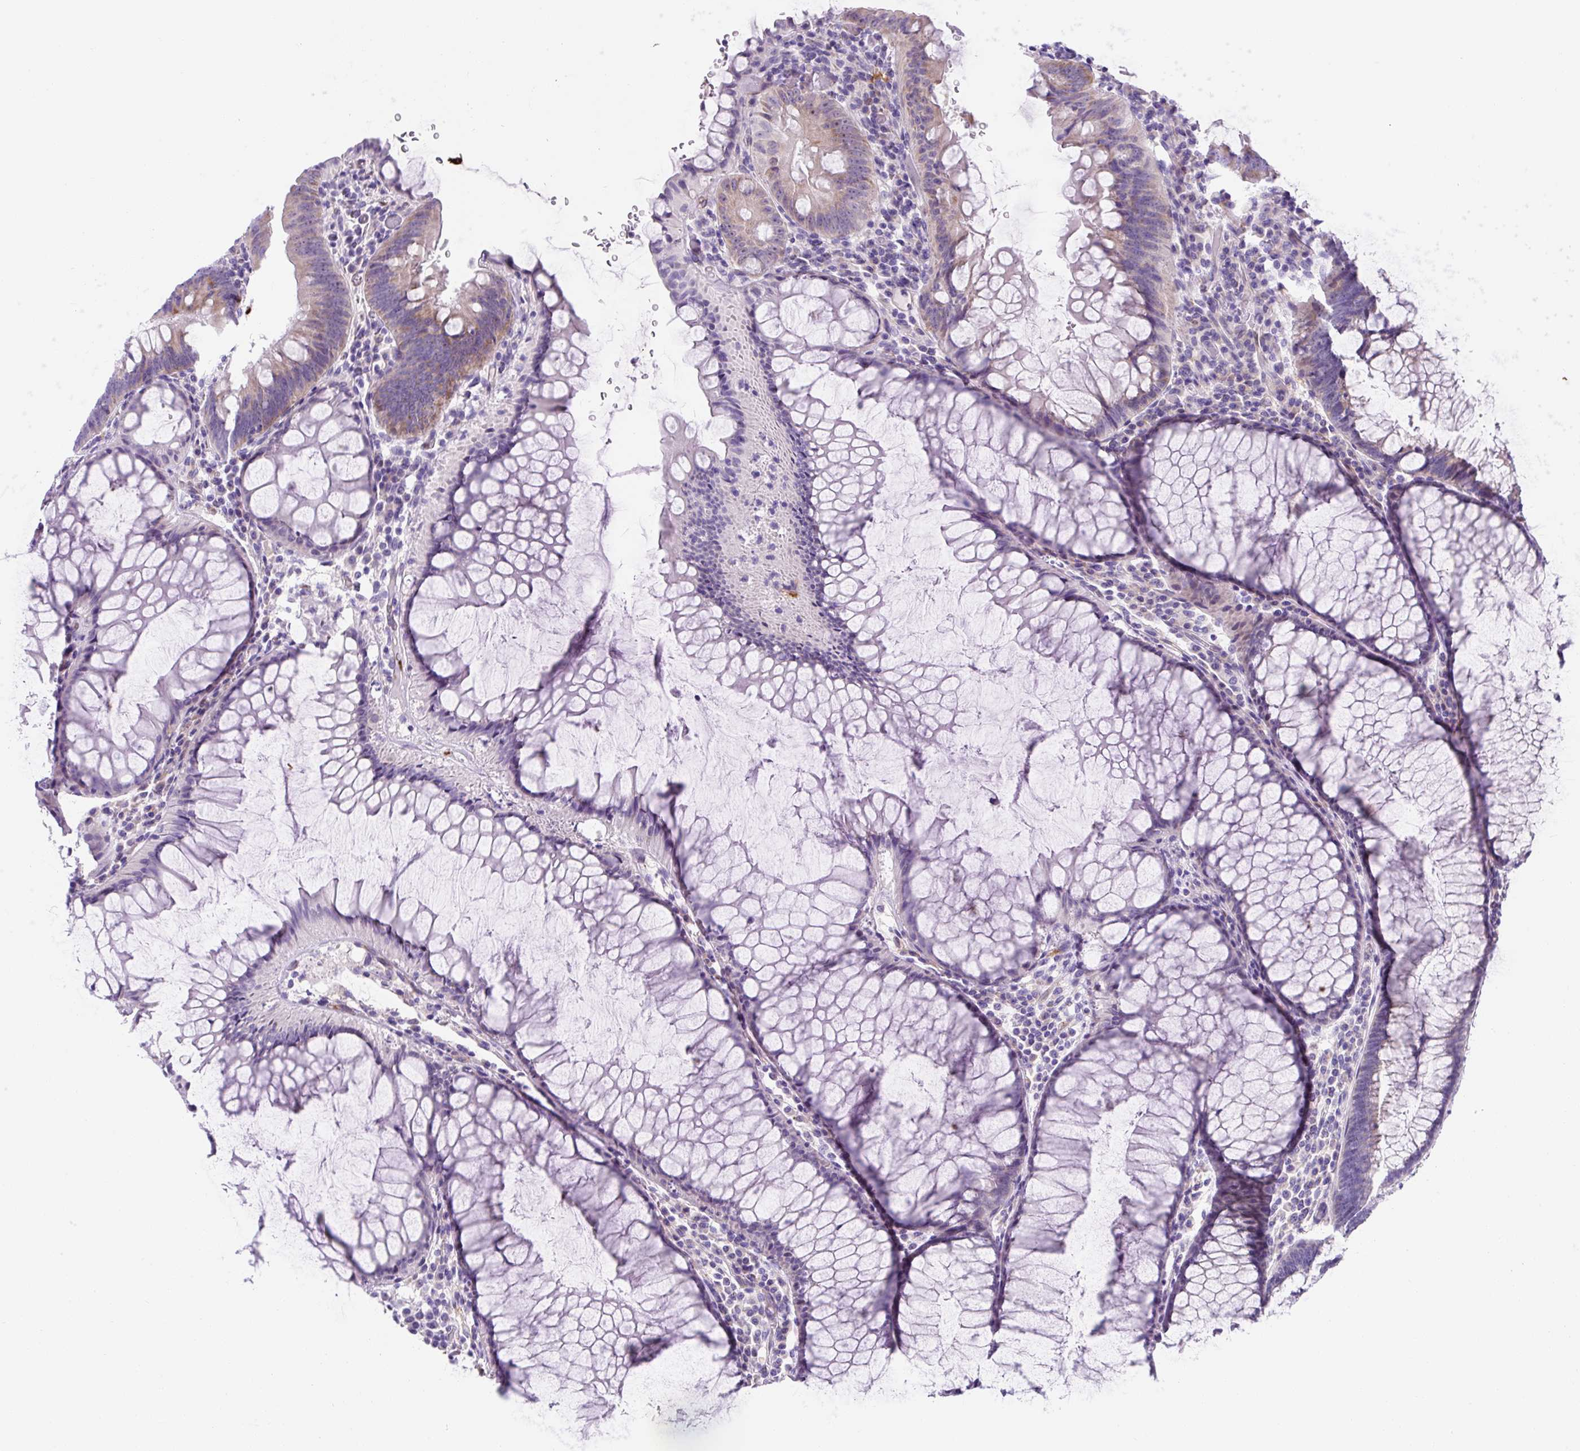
{"staining": {"intensity": "weak", "quantity": "<25%", "location": "cytoplasmic/membranous"}, "tissue": "colorectal cancer", "cell_type": "Tumor cells", "image_type": "cancer", "snomed": [{"axis": "morphology", "description": "Adenocarcinoma, NOS"}, {"axis": "topography", "description": "Rectum"}], "caption": "IHC histopathology image of human colorectal cancer stained for a protein (brown), which exhibits no positivity in tumor cells. (DAB (3,3'-diaminobenzidine) immunohistochemistry visualized using brightfield microscopy, high magnification).", "gene": "ASB4", "patient": {"sex": "female", "age": 75}}